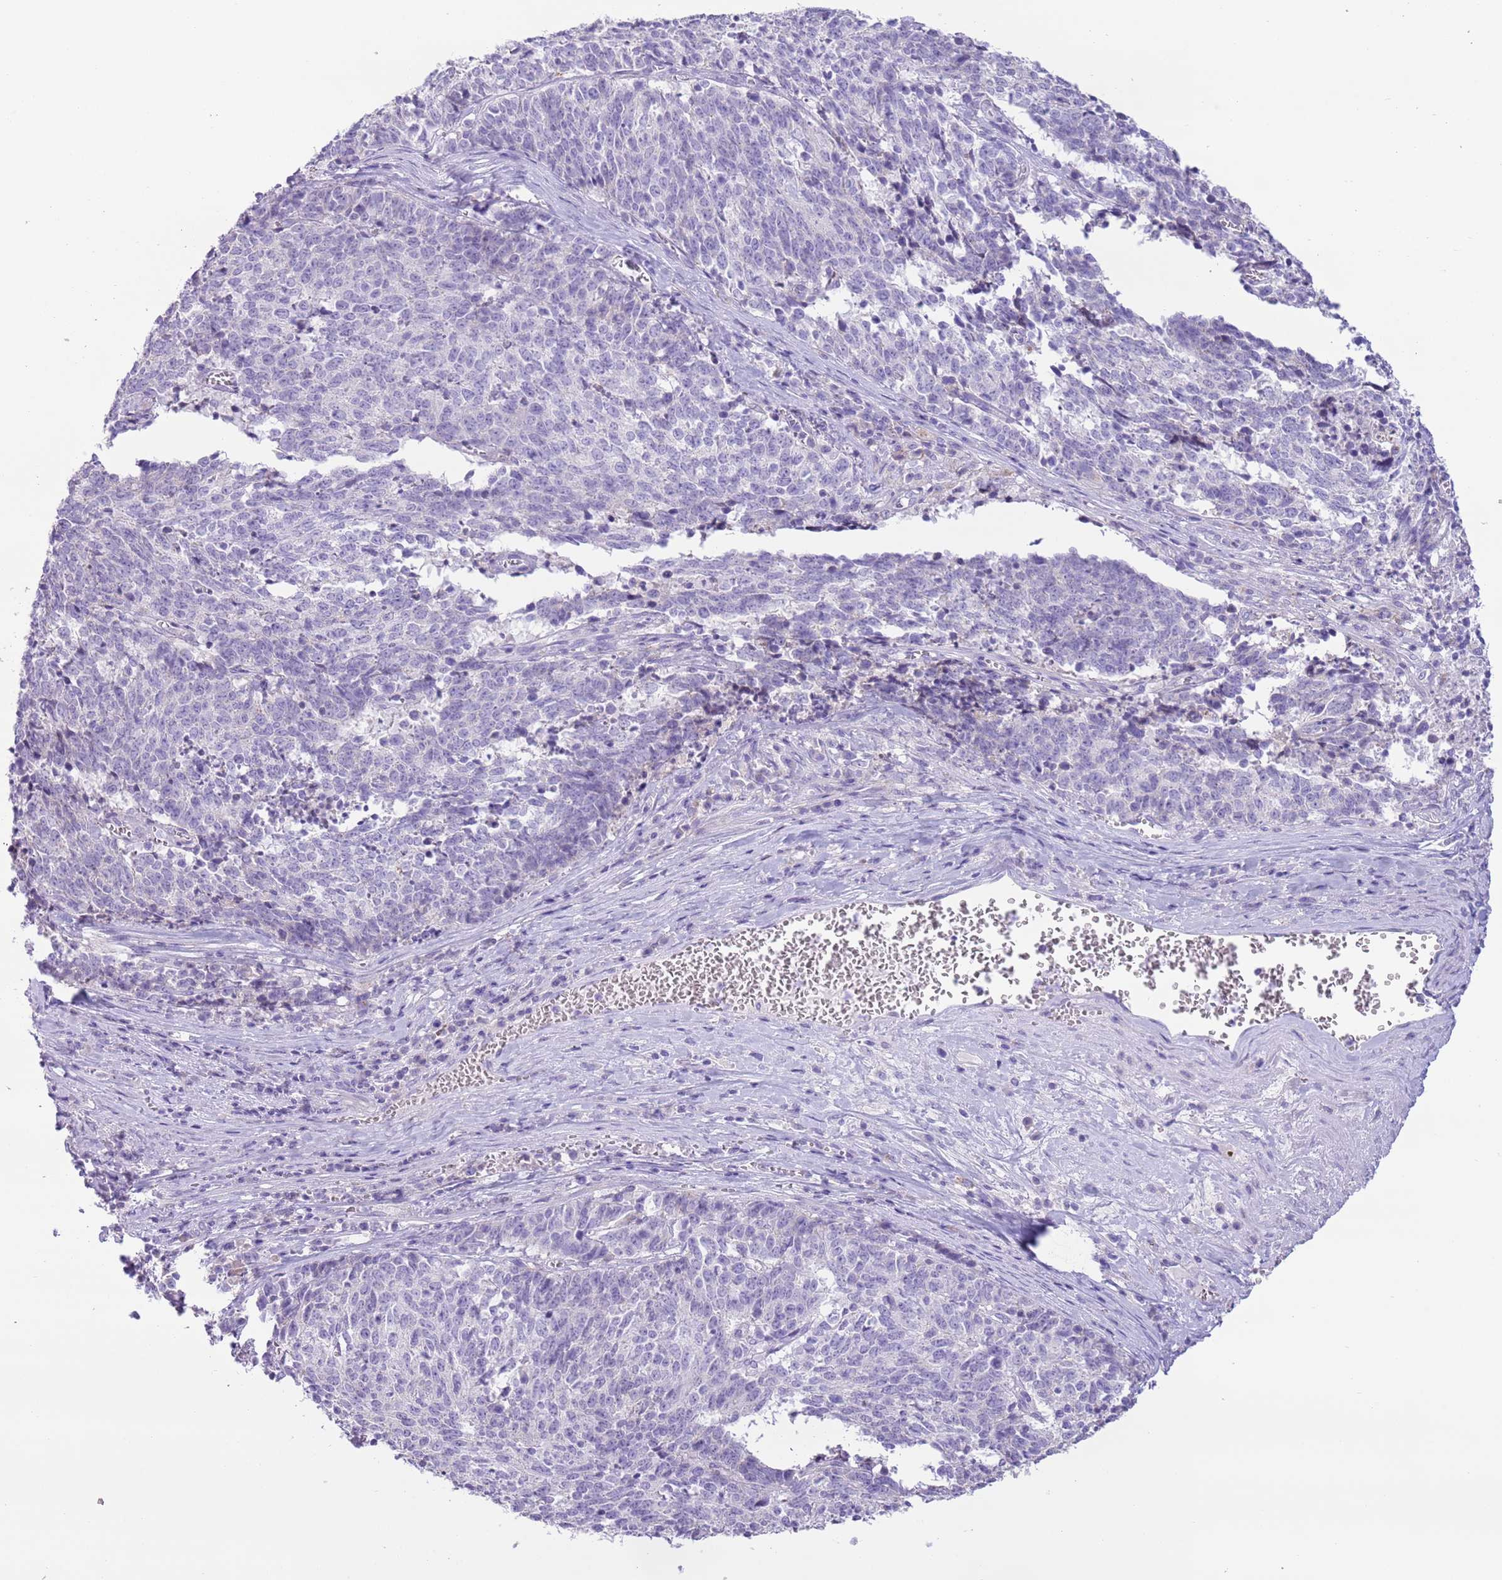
{"staining": {"intensity": "negative", "quantity": "none", "location": "none"}, "tissue": "cervical cancer", "cell_type": "Tumor cells", "image_type": "cancer", "snomed": [{"axis": "morphology", "description": "Squamous cell carcinoma, NOS"}, {"axis": "topography", "description": "Cervix"}], "caption": "An image of human cervical cancer (squamous cell carcinoma) is negative for staining in tumor cells. (DAB immunohistochemistry, high magnification).", "gene": "ZNF697", "patient": {"sex": "female", "age": 29}}